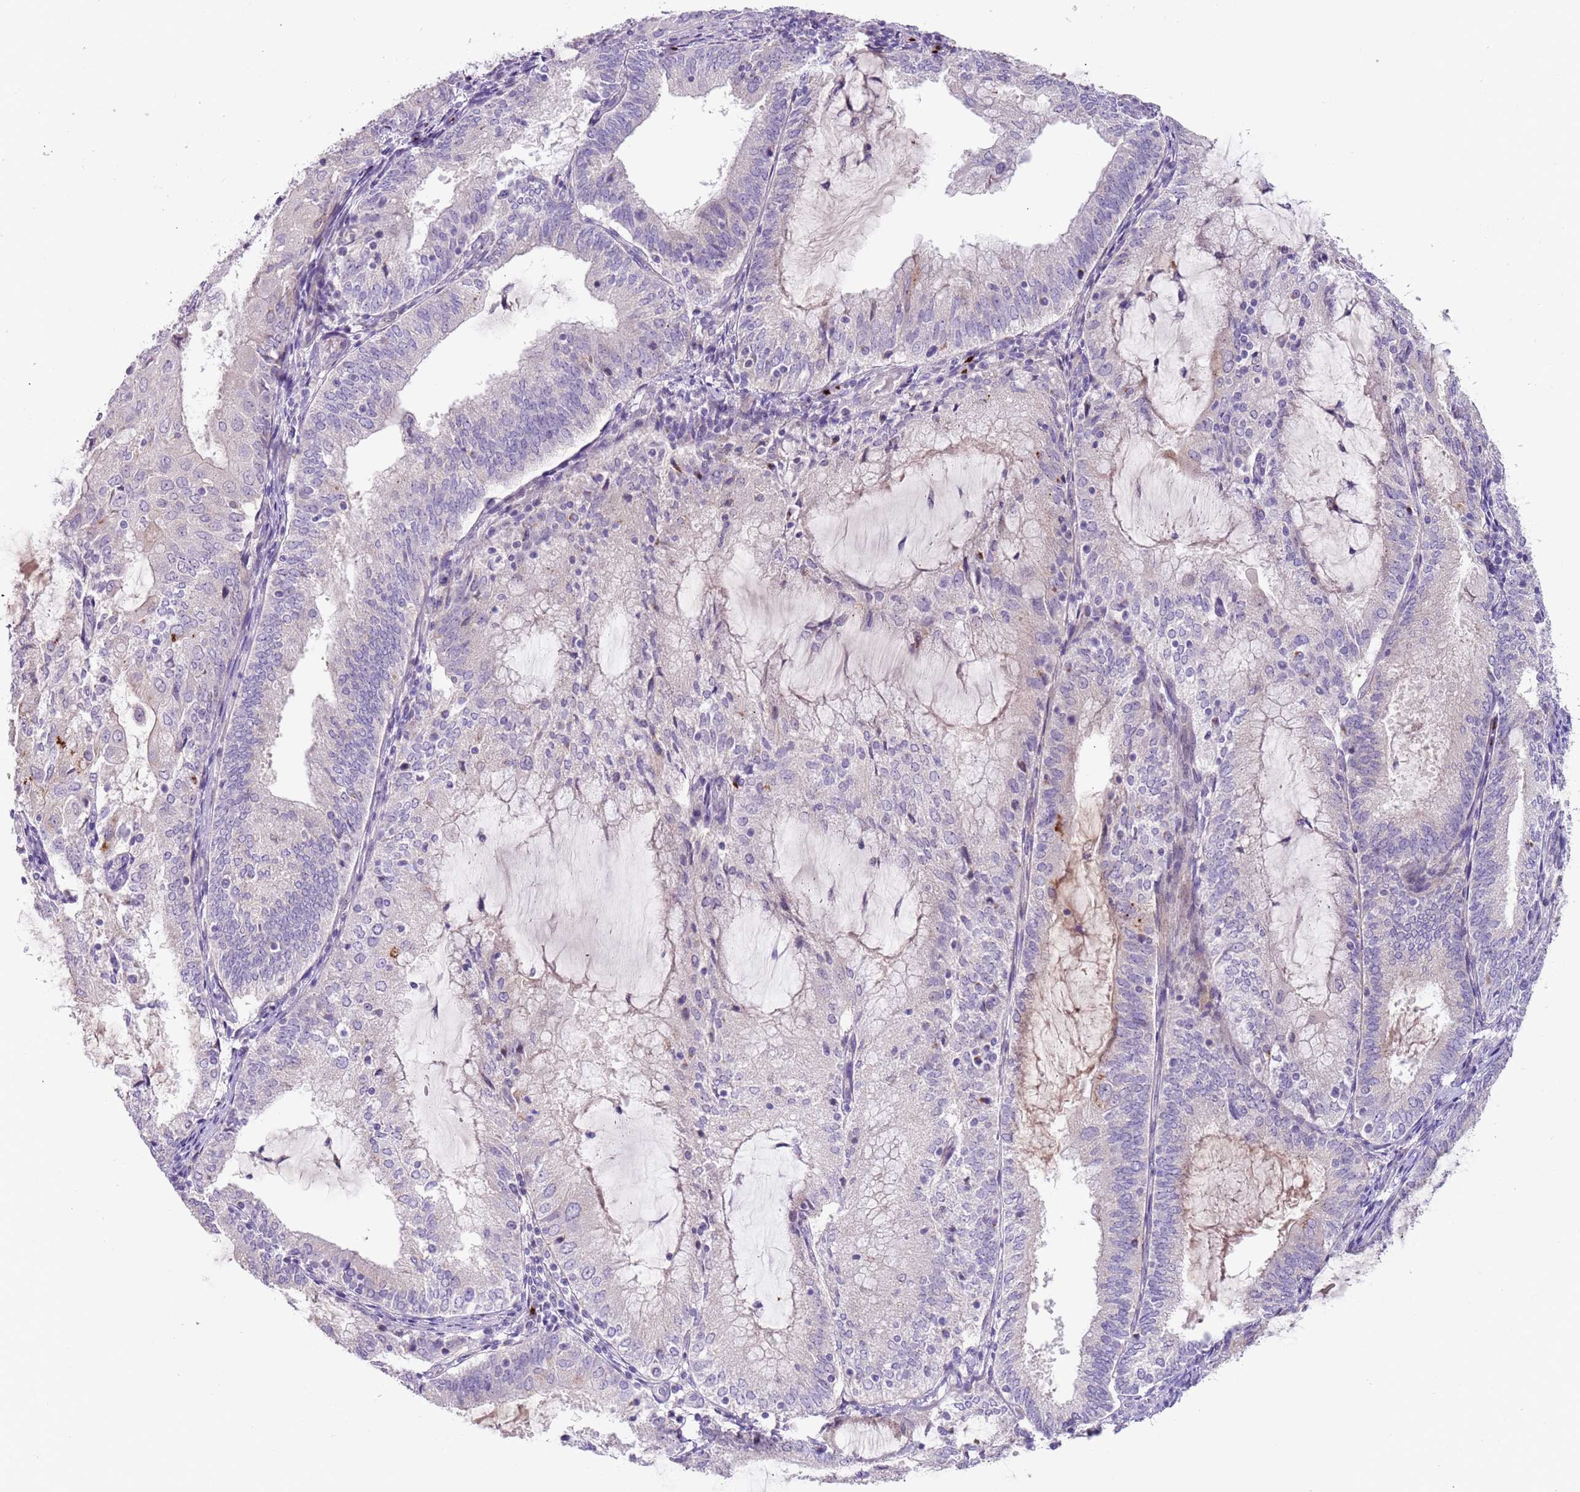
{"staining": {"intensity": "negative", "quantity": "none", "location": "none"}, "tissue": "endometrial cancer", "cell_type": "Tumor cells", "image_type": "cancer", "snomed": [{"axis": "morphology", "description": "Adenocarcinoma, NOS"}, {"axis": "topography", "description": "Endometrium"}], "caption": "An IHC micrograph of endometrial adenocarcinoma is shown. There is no staining in tumor cells of endometrial adenocarcinoma. (DAB IHC visualized using brightfield microscopy, high magnification).", "gene": "C2CD3", "patient": {"sex": "female", "age": 81}}